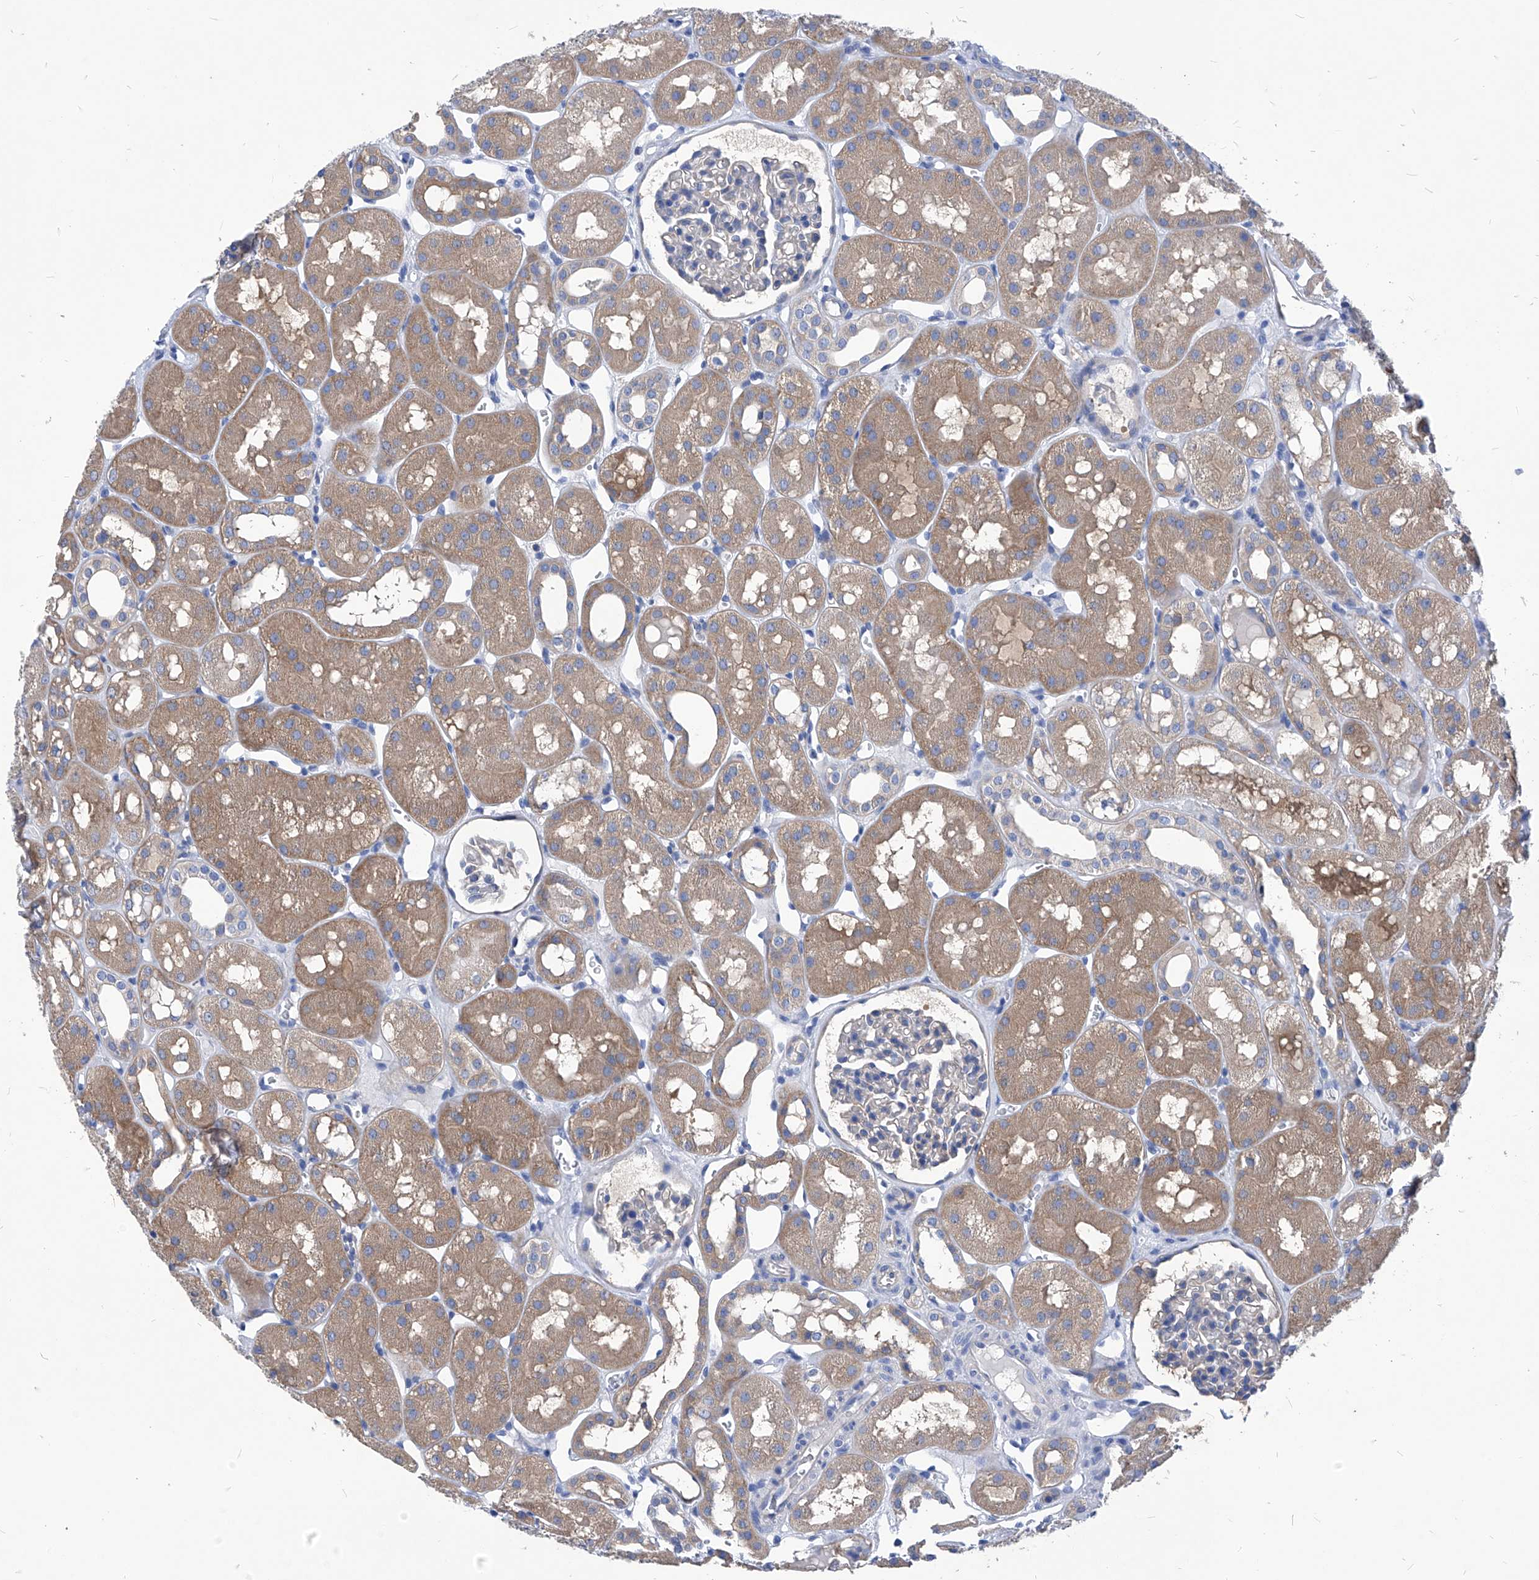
{"staining": {"intensity": "negative", "quantity": "none", "location": "none"}, "tissue": "kidney", "cell_type": "Cells in glomeruli", "image_type": "normal", "snomed": [{"axis": "morphology", "description": "Normal tissue, NOS"}, {"axis": "topography", "description": "Kidney"}], "caption": "An immunohistochemistry histopathology image of benign kidney is shown. There is no staining in cells in glomeruli of kidney.", "gene": "XPNPEP1", "patient": {"sex": "male", "age": 16}}